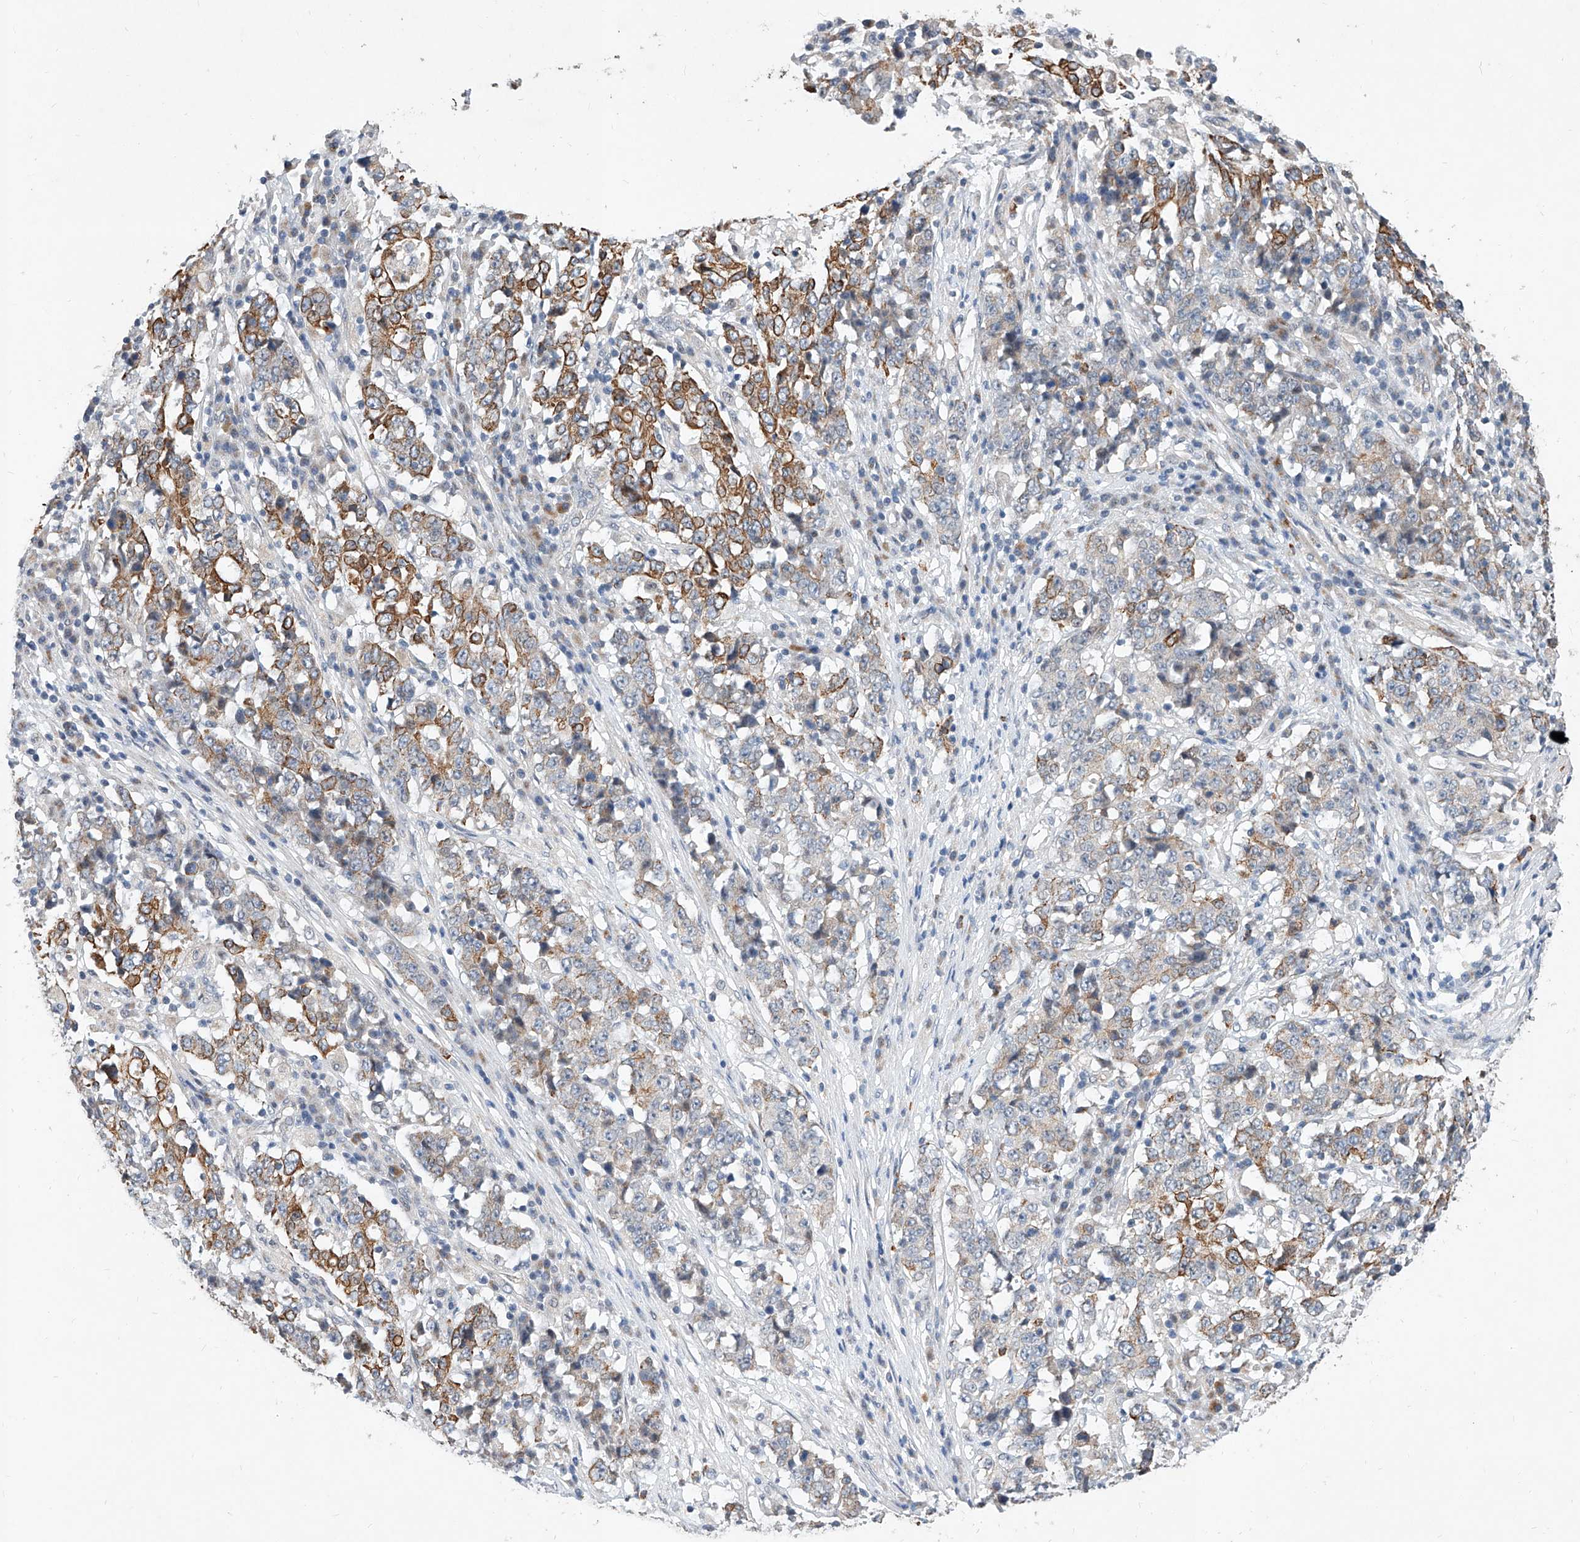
{"staining": {"intensity": "moderate", "quantity": "25%-75%", "location": "cytoplasmic/membranous"}, "tissue": "stomach cancer", "cell_type": "Tumor cells", "image_type": "cancer", "snomed": [{"axis": "morphology", "description": "Adenocarcinoma, NOS"}, {"axis": "topography", "description": "Stomach"}], "caption": "Protein expression analysis of human adenocarcinoma (stomach) reveals moderate cytoplasmic/membranous expression in approximately 25%-75% of tumor cells. Nuclei are stained in blue.", "gene": "MFSD4B", "patient": {"sex": "male", "age": 59}}